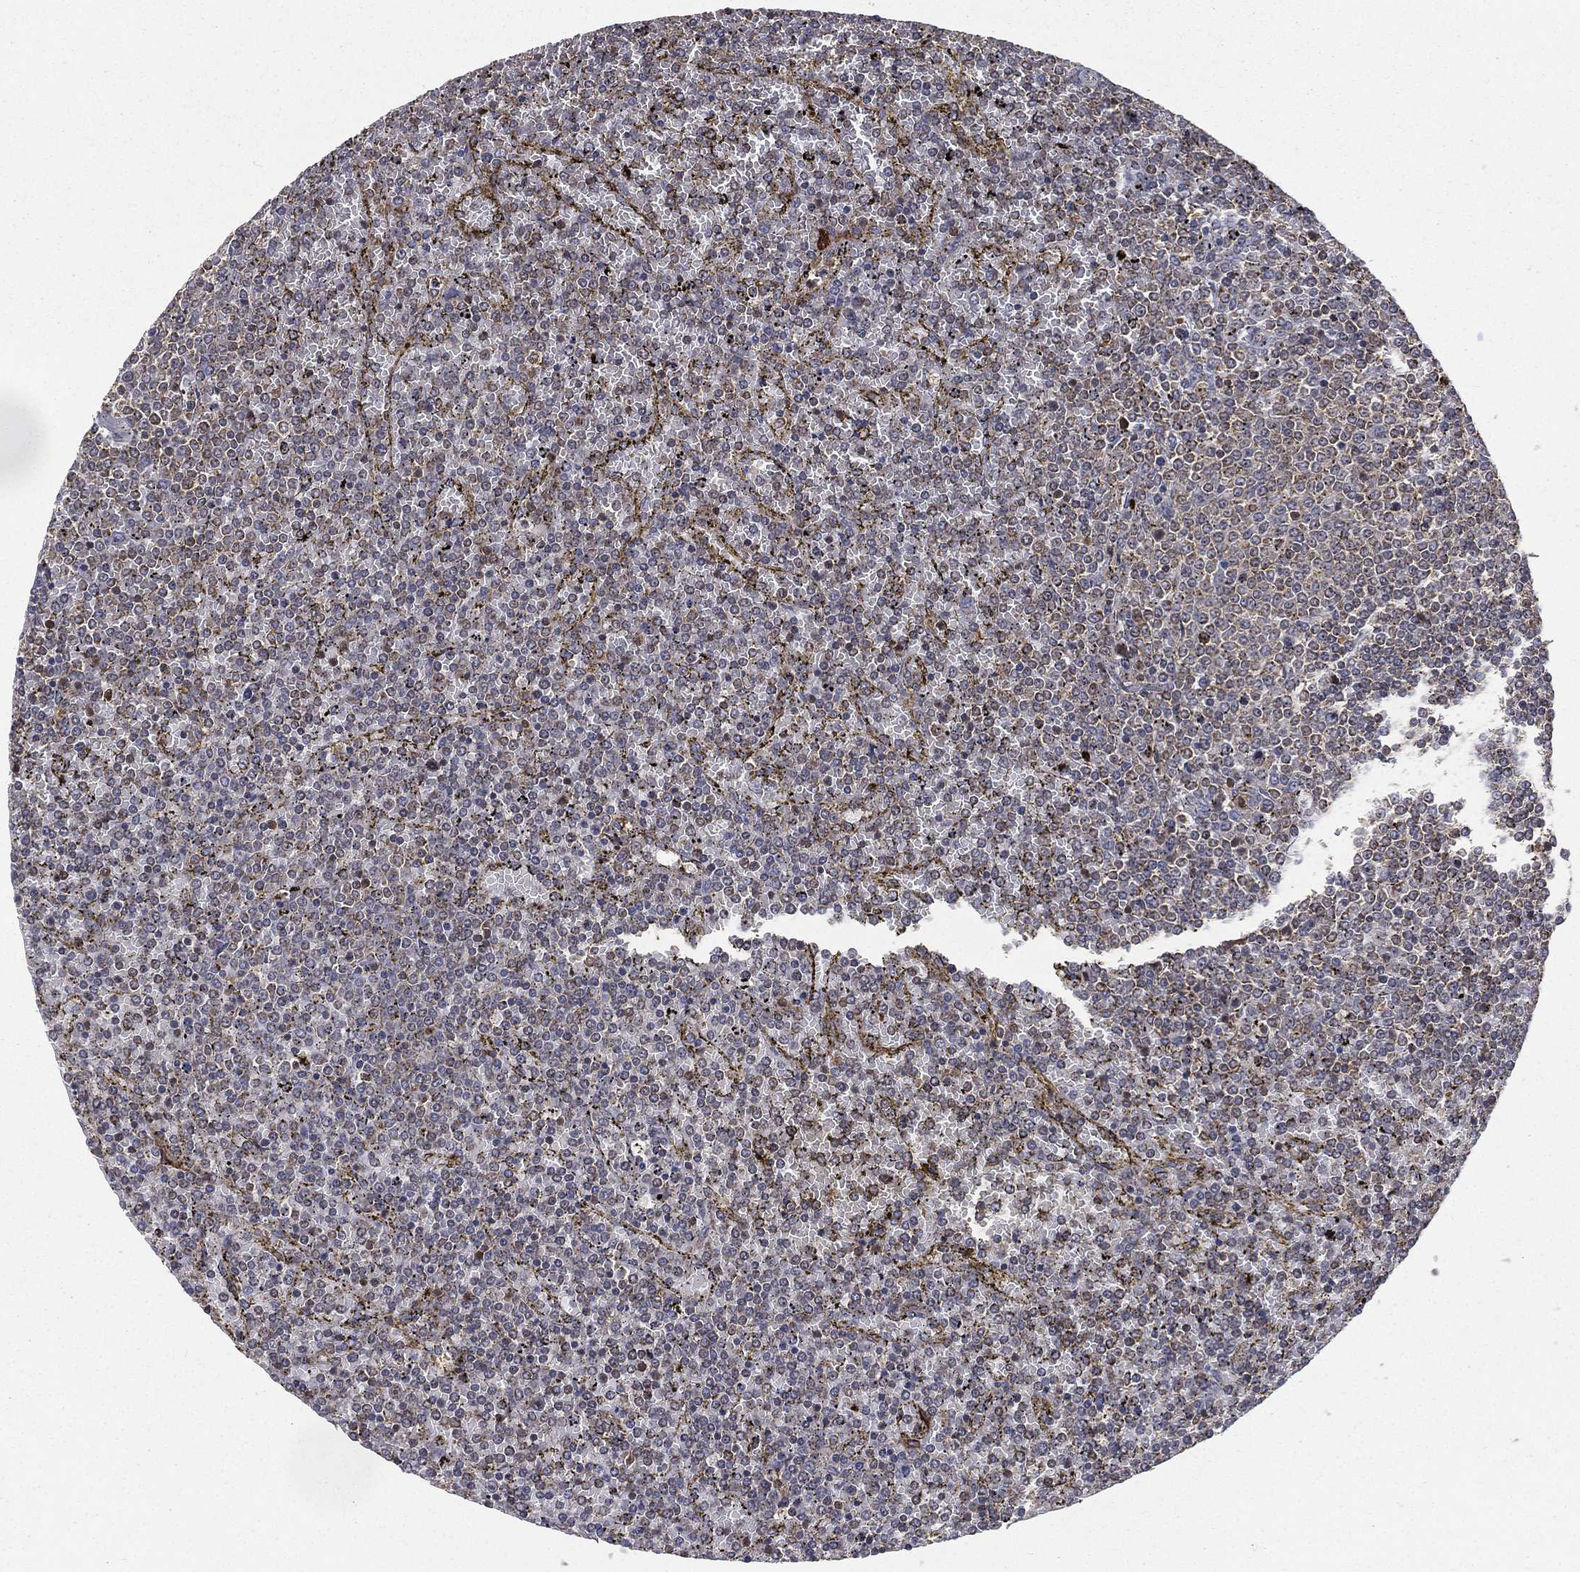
{"staining": {"intensity": "strong", "quantity": "<25%", "location": "cytoplasmic/membranous"}, "tissue": "lymphoma", "cell_type": "Tumor cells", "image_type": "cancer", "snomed": [{"axis": "morphology", "description": "Malignant lymphoma, non-Hodgkin's type, Low grade"}, {"axis": "topography", "description": "Spleen"}], "caption": "Tumor cells exhibit medium levels of strong cytoplasmic/membranous expression in approximately <25% of cells in lymphoma.", "gene": "RIN3", "patient": {"sex": "female", "age": 77}}